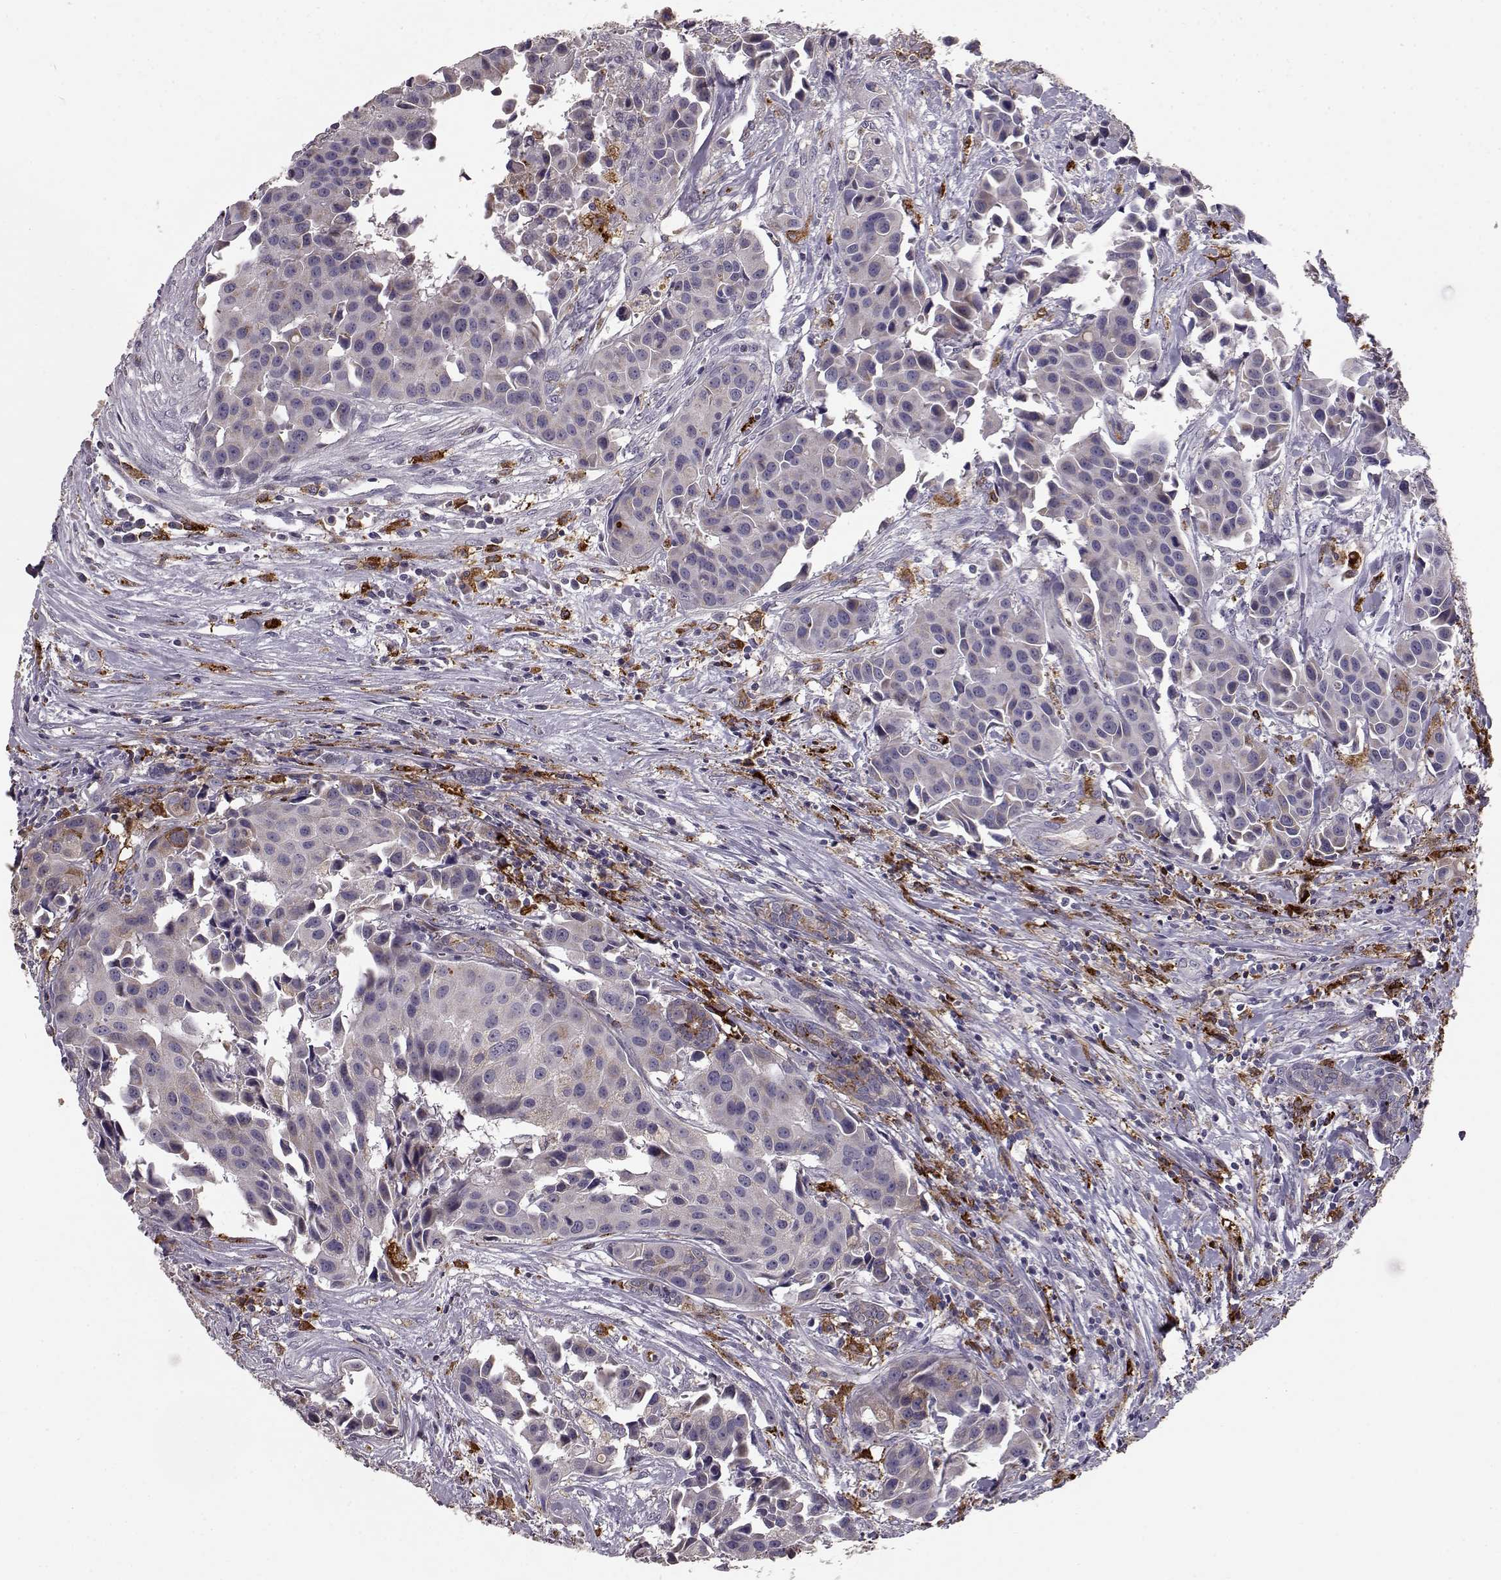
{"staining": {"intensity": "negative", "quantity": "none", "location": "none"}, "tissue": "head and neck cancer", "cell_type": "Tumor cells", "image_type": "cancer", "snomed": [{"axis": "morphology", "description": "Adenocarcinoma, NOS"}, {"axis": "topography", "description": "Head-Neck"}], "caption": "Immunohistochemical staining of human head and neck cancer exhibits no significant staining in tumor cells.", "gene": "CCNF", "patient": {"sex": "male", "age": 76}}